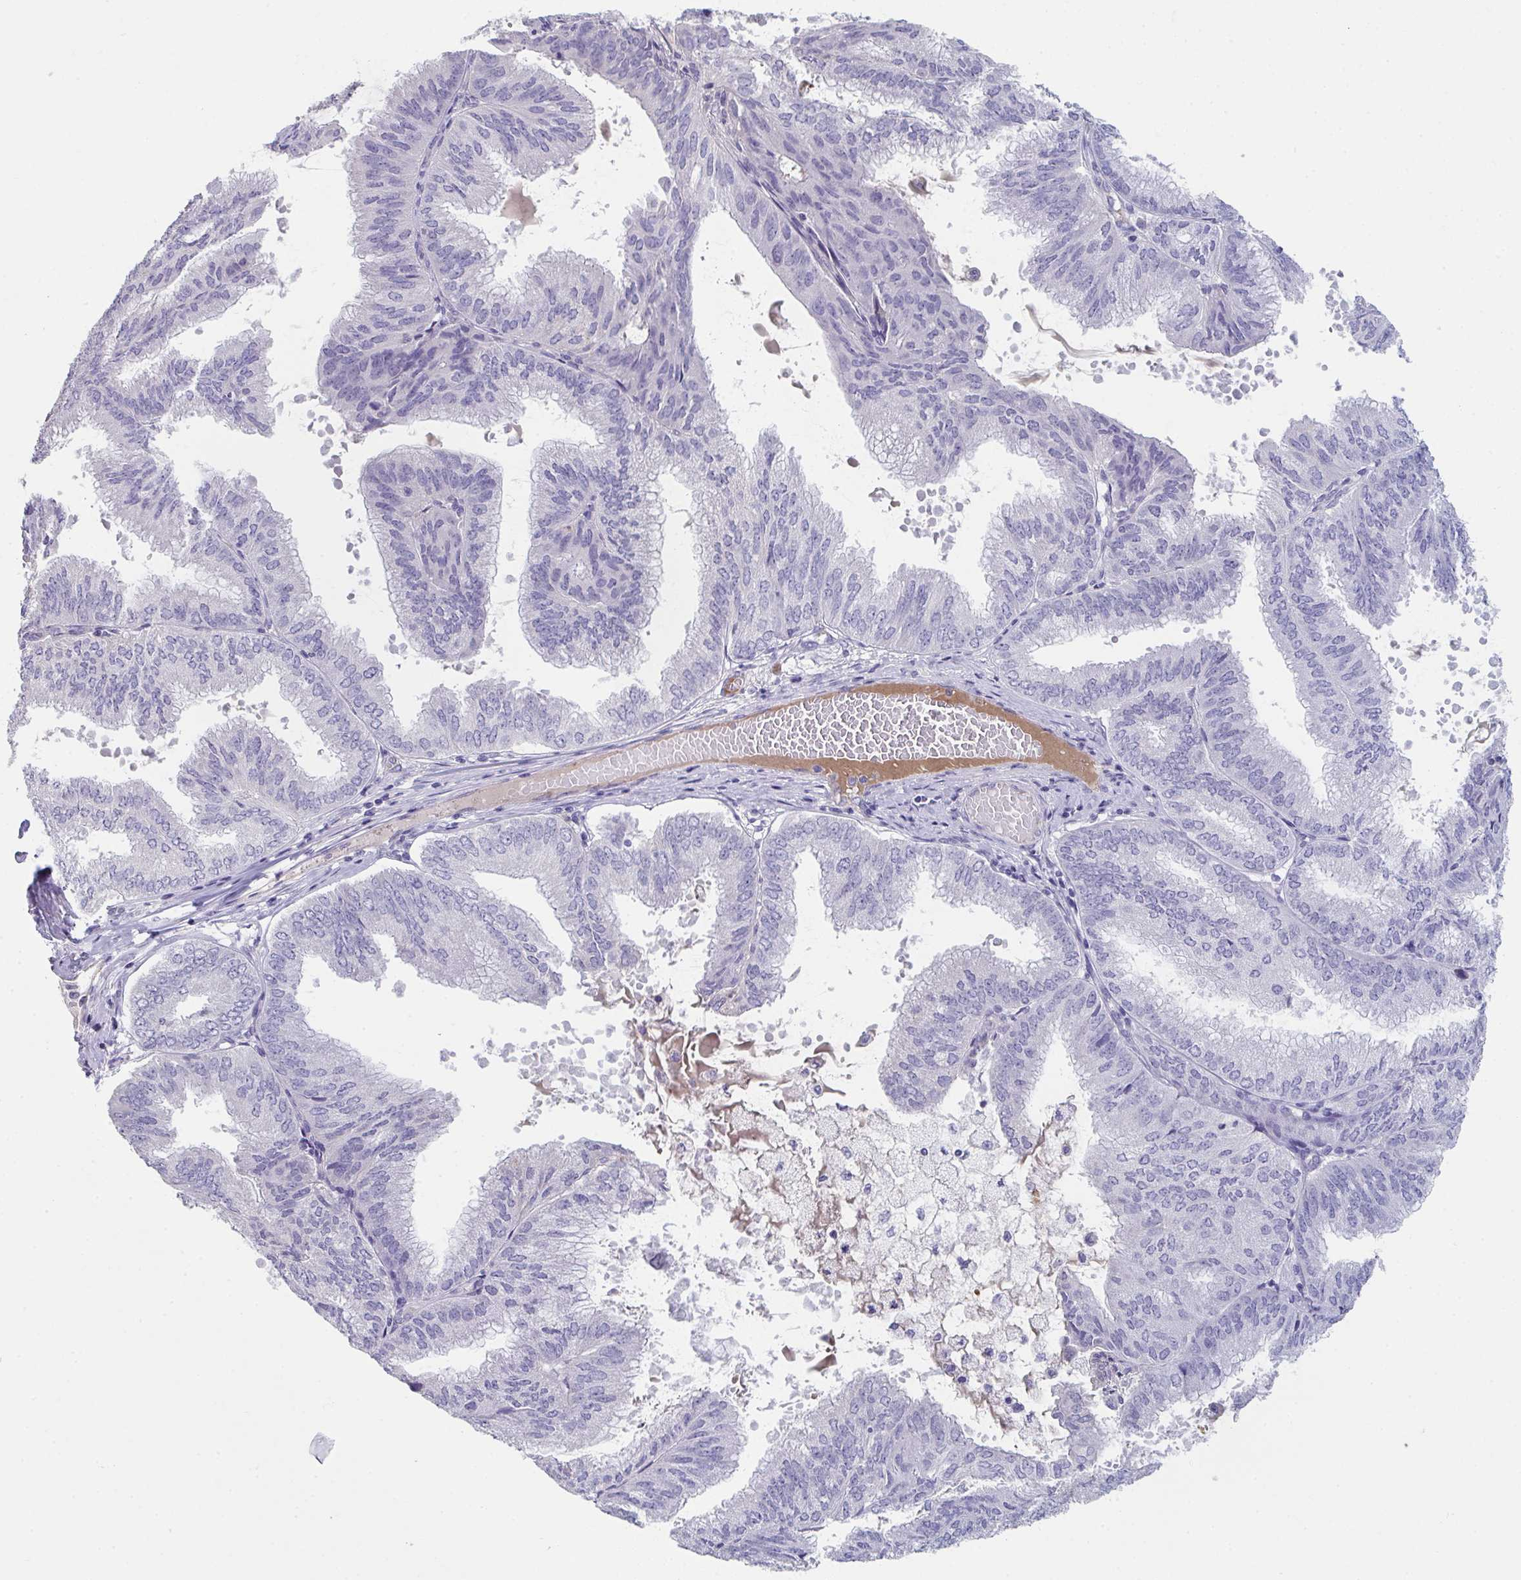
{"staining": {"intensity": "negative", "quantity": "none", "location": "none"}, "tissue": "endometrial cancer", "cell_type": "Tumor cells", "image_type": "cancer", "snomed": [{"axis": "morphology", "description": "Adenocarcinoma, NOS"}, {"axis": "topography", "description": "Endometrium"}], "caption": "Human adenocarcinoma (endometrial) stained for a protein using immunohistochemistry (IHC) shows no staining in tumor cells.", "gene": "ADAM21", "patient": {"sex": "female", "age": 49}}